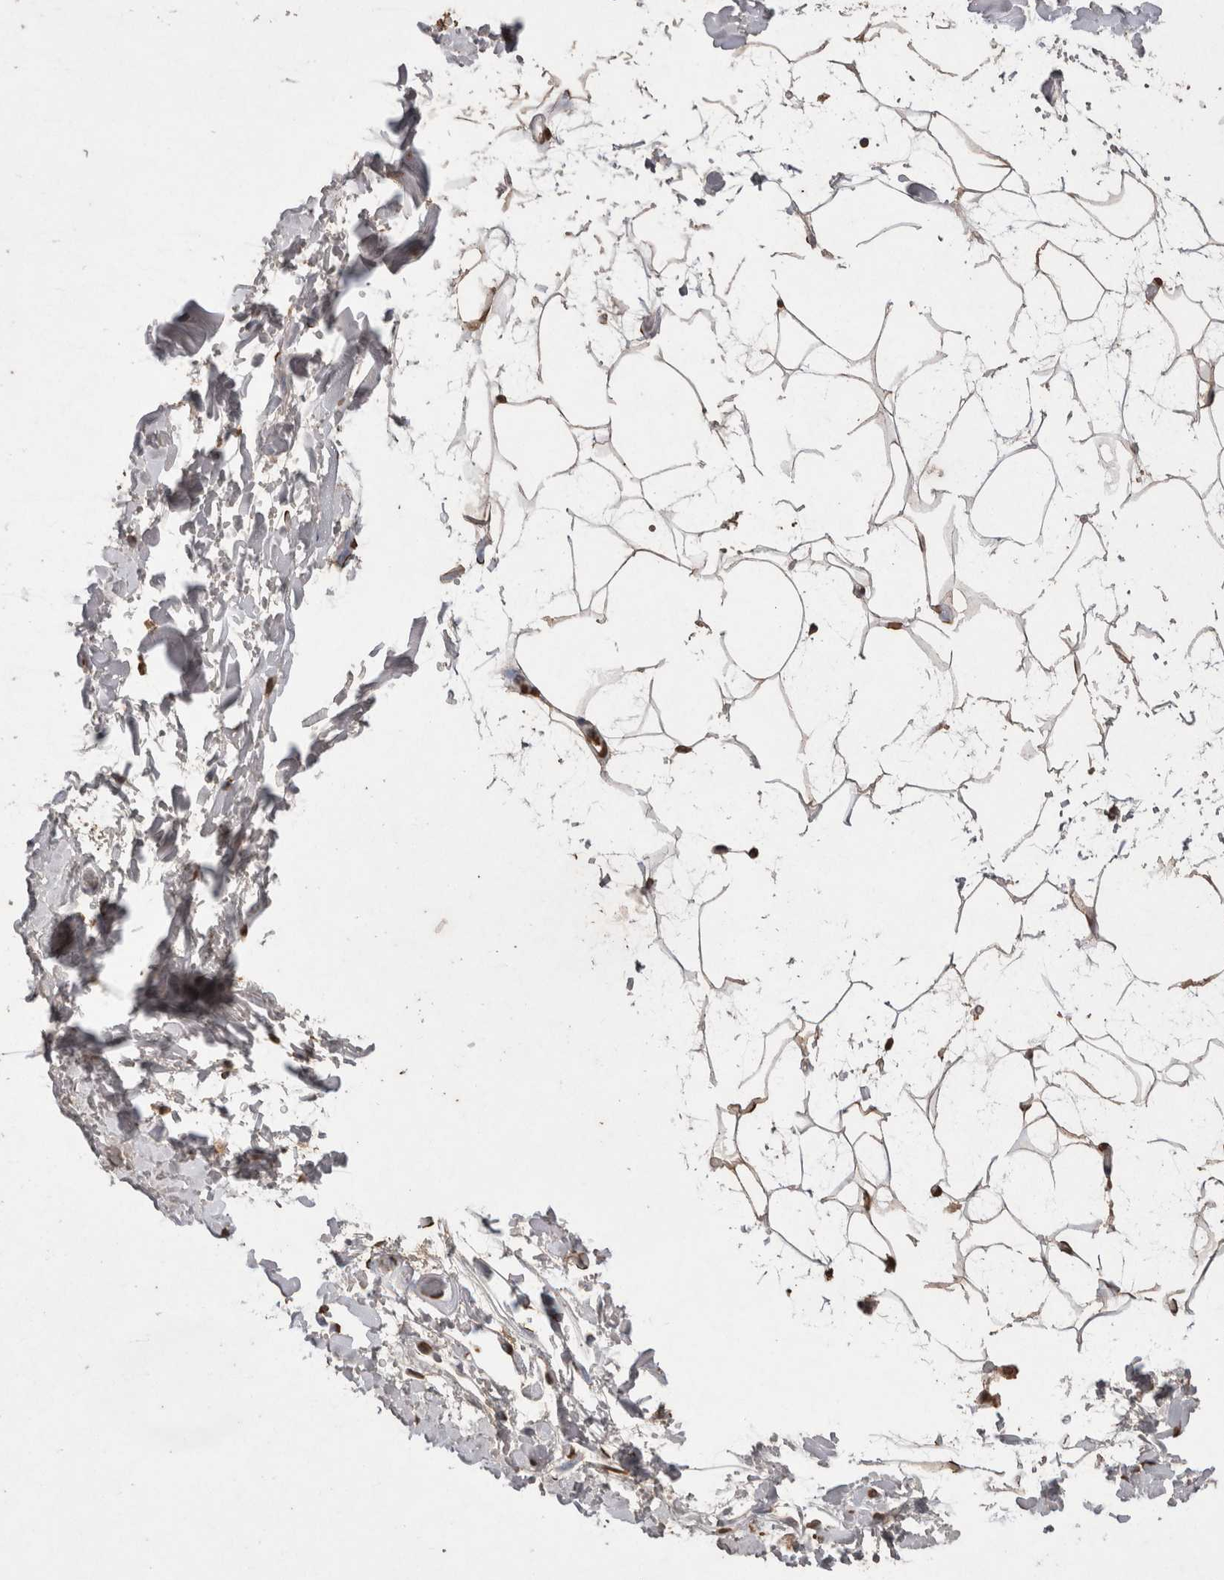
{"staining": {"intensity": "moderate", "quantity": ">75%", "location": "cytoplasmic/membranous,nuclear"}, "tissue": "adipose tissue", "cell_type": "Adipocytes", "image_type": "normal", "snomed": [{"axis": "morphology", "description": "Normal tissue, NOS"}, {"axis": "topography", "description": "Soft tissue"}], "caption": "An image showing moderate cytoplasmic/membranous,nuclear positivity in approximately >75% of adipocytes in unremarkable adipose tissue, as visualized by brown immunohistochemical staining.", "gene": "POU5F1", "patient": {"sex": "male", "age": 72}}